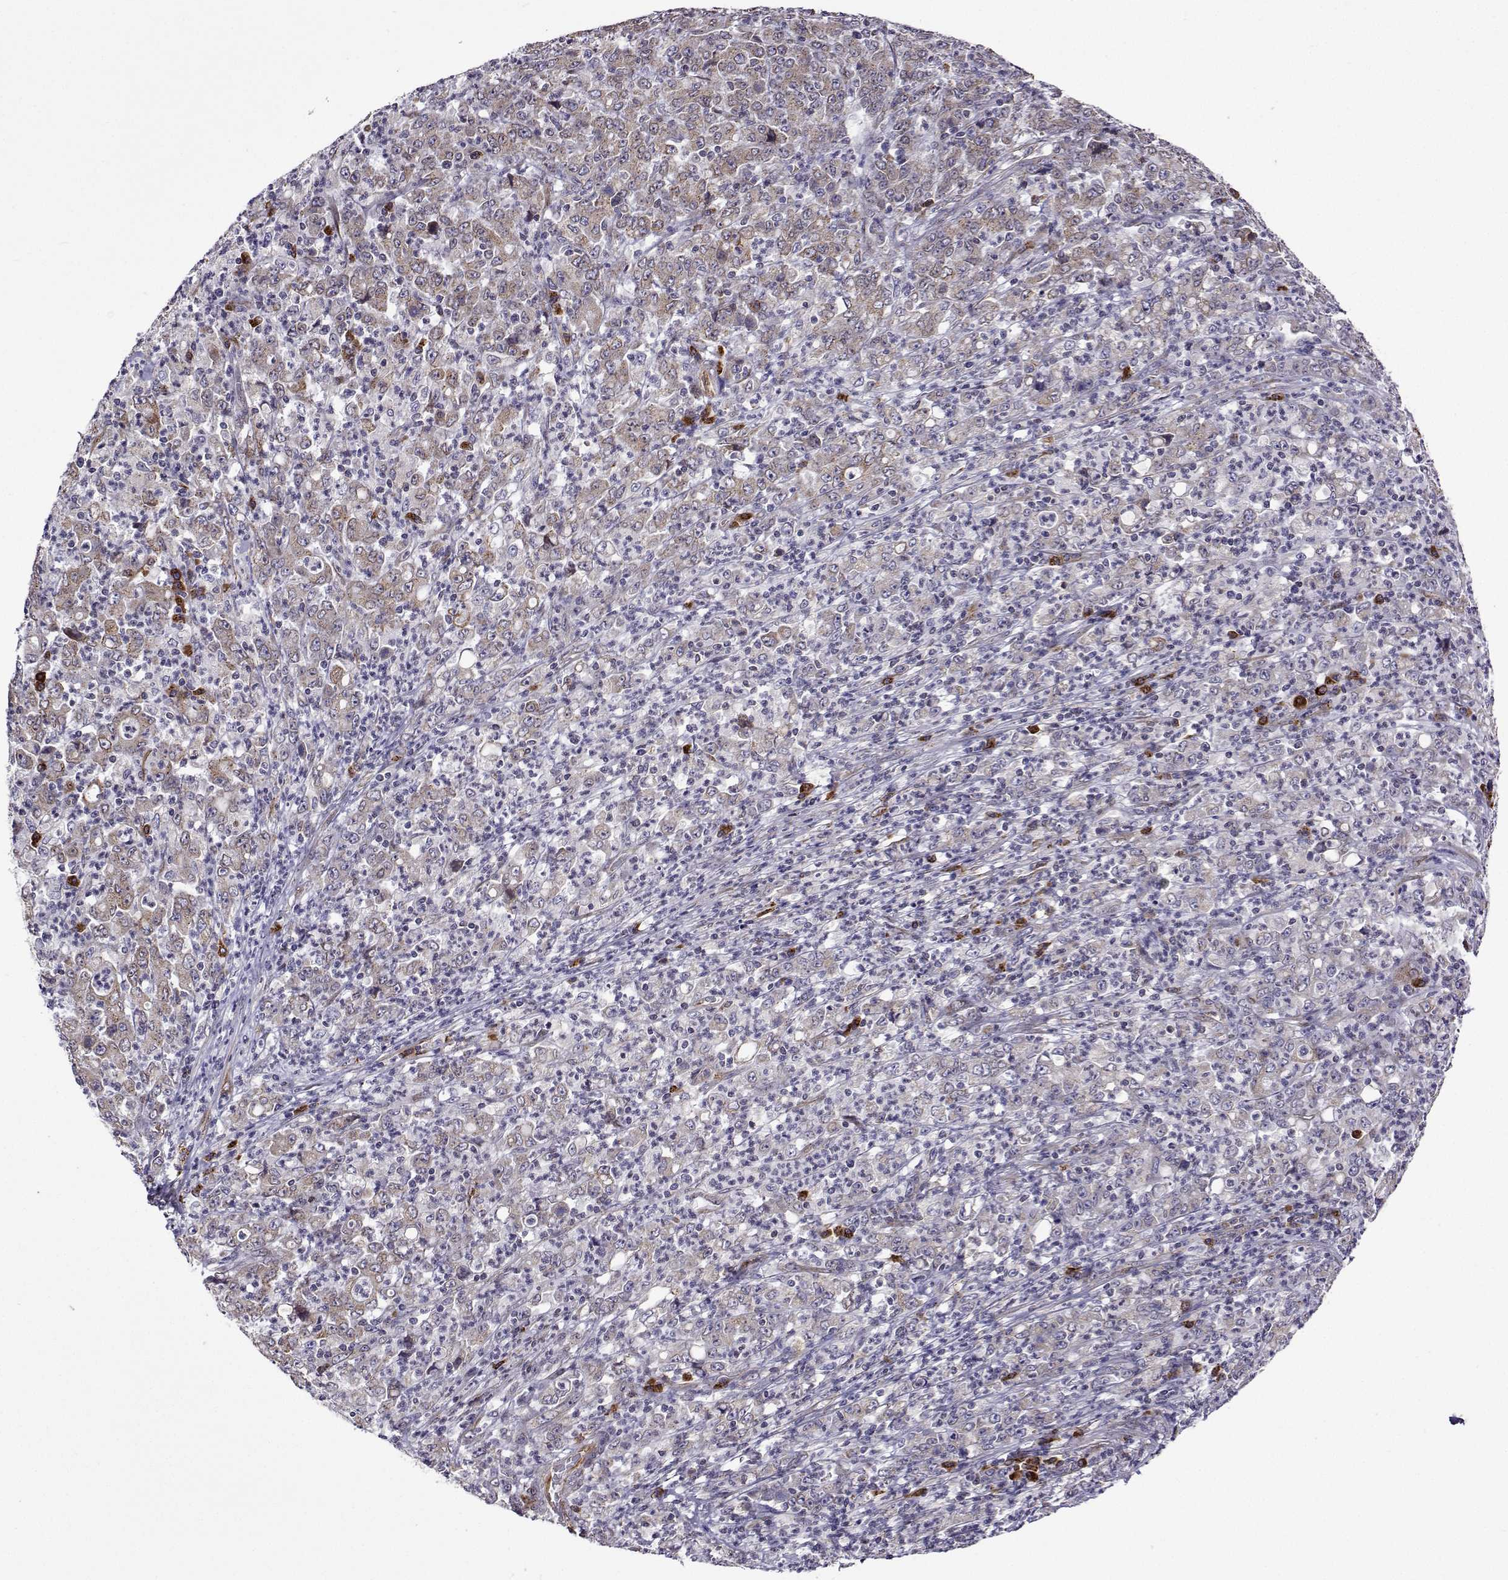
{"staining": {"intensity": "negative", "quantity": "none", "location": "none"}, "tissue": "stomach cancer", "cell_type": "Tumor cells", "image_type": "cancer", "snomed": [{"axis": "morphology", "description": "Adenocarcinoma, NOS"}, {"axis": "topography", "description": "Stomach, lower"}], "caption": "There is no significant positivity in tumor cells of stomach cancer.", "gene": "PGRMC2", "patient": {"sex": "female", "age": 71}}